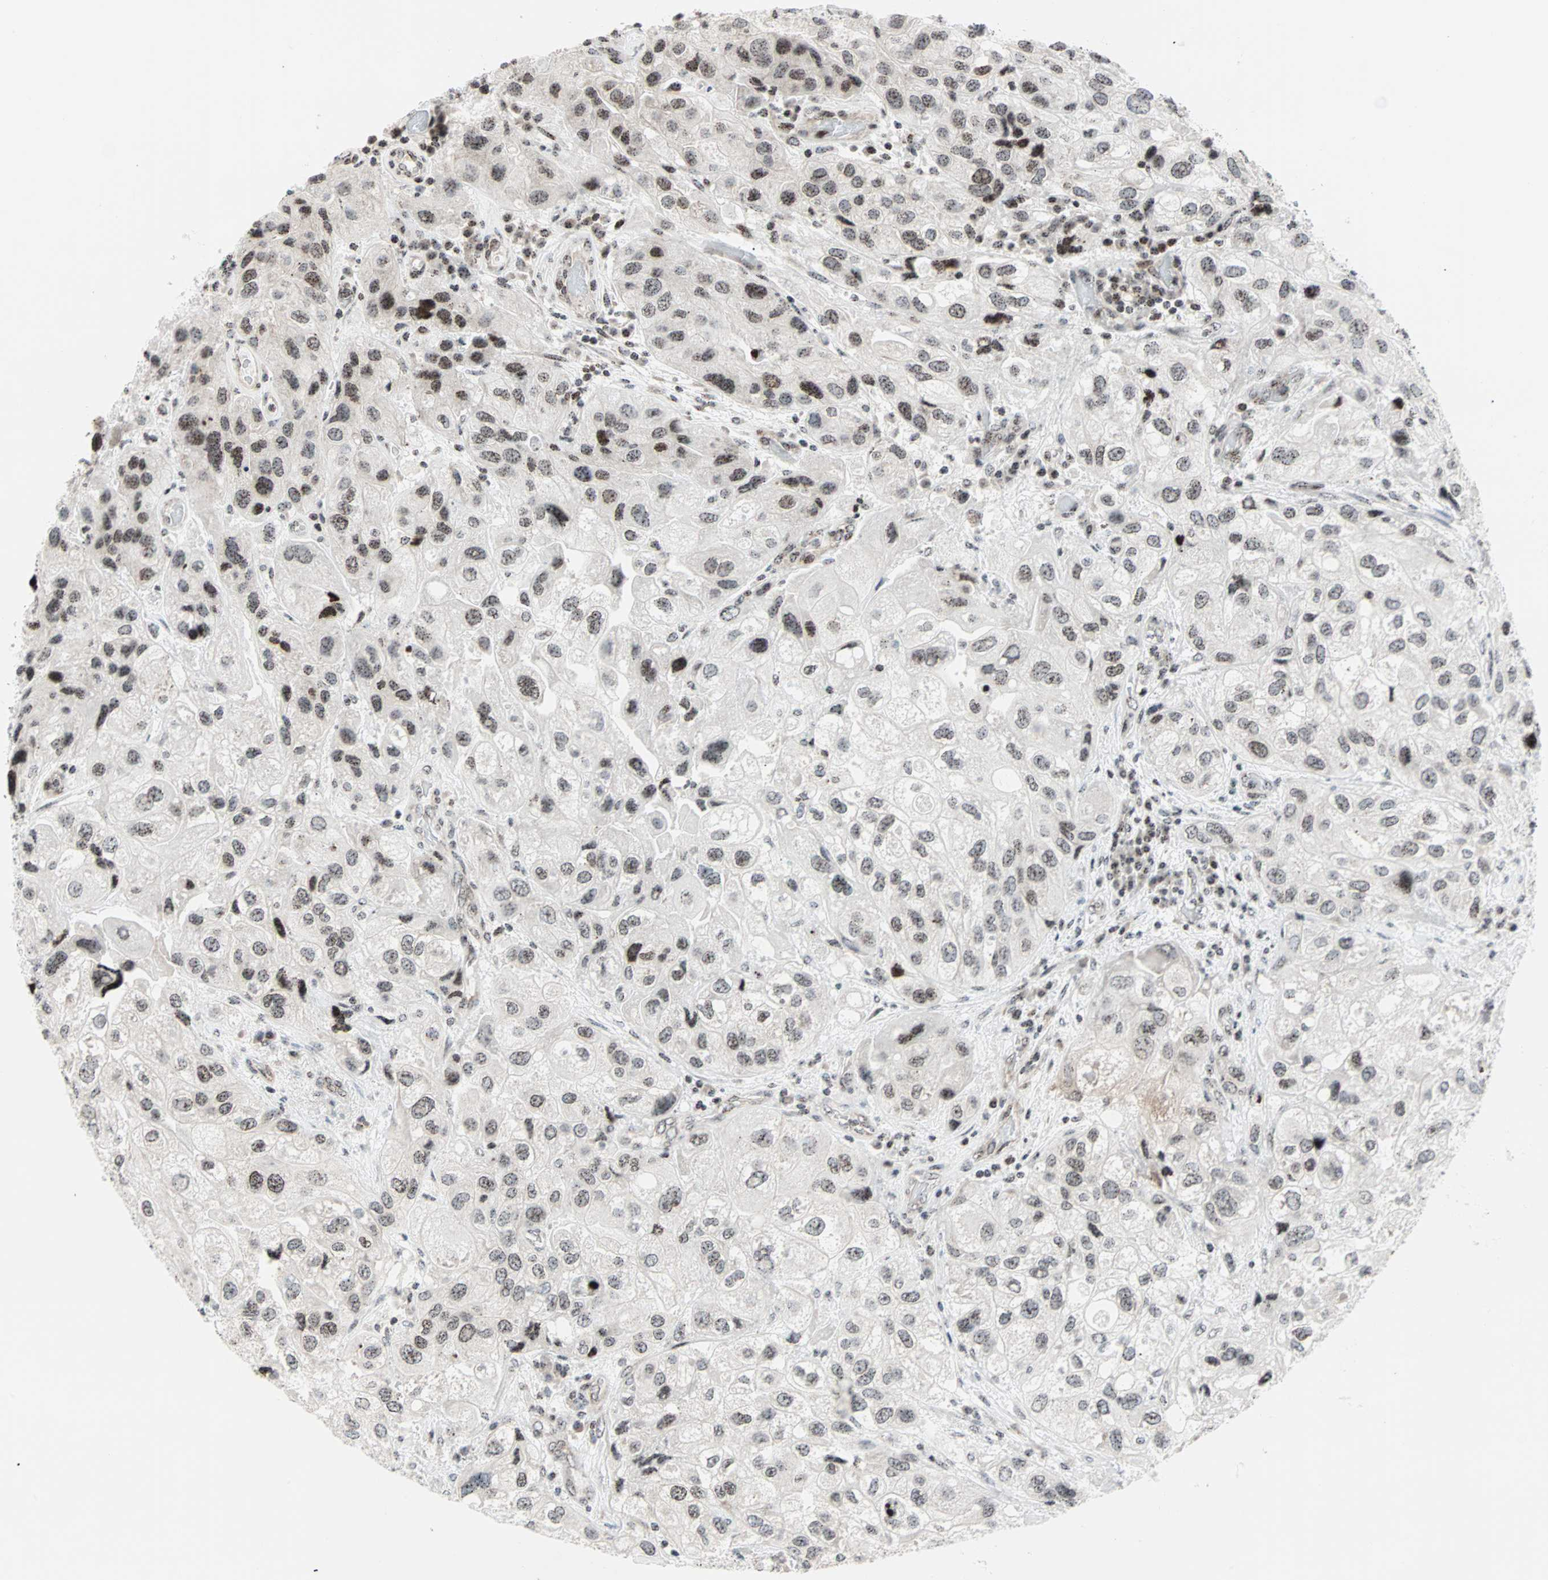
{"staining": {"intensity": "weak", "quantity": "25%-75%", "location": "nuclear"}, "tissue": "urothelial cancer", "cell_type": "Tumor cells", "image_type": "cancer", "snomed": [{"axis": "morphology", "description": "Urothelial carcinoma, High grade"}, {"axis": "topography", "description": "Urinary bladder"}], "caption": "Human urothelial cancer stained with a protein marker reveals weak staining in tumor cells.", "gene": "CENPA", "patient": {"sex": "female", "age": 64}}